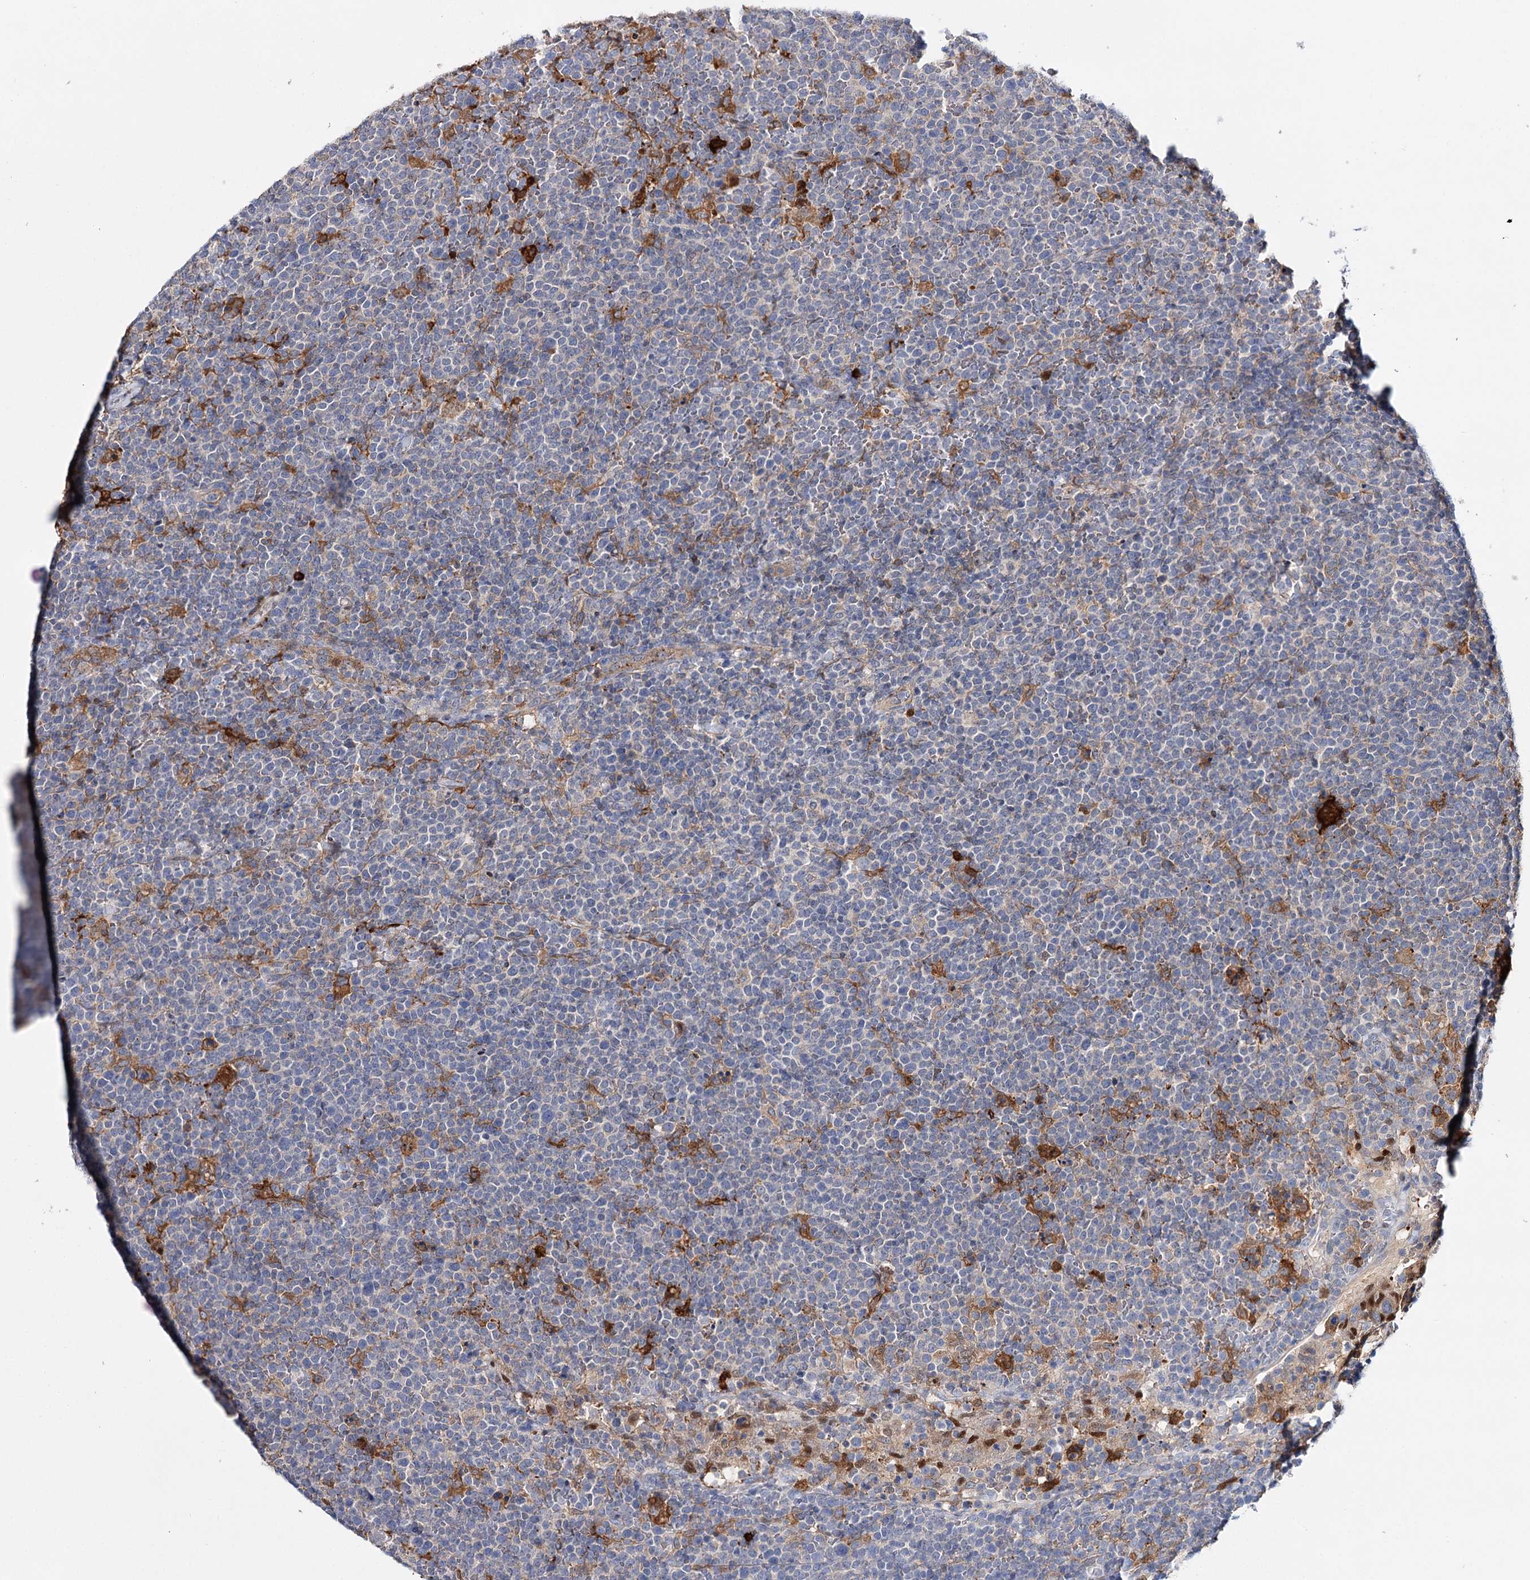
{"staining": {"intensity": "negative", "quantity": "none", "location": "none"}, "tissue": "lymphoma", "cell_type": "Tumor cells", "image_type": "cancer", "snomed": [{"axis": "morphology", "description": "Malignant lymphoma, non-Hodgkin's type, High grade"}, {"axis": "topography", "description": "Lymph node"}], "caption": "Immunohistochemical staining of lymphoma exhibits no significant expression in tumor cells.", "gene": "CFAP46", "patient": {"sex": "male", "age": 61}}